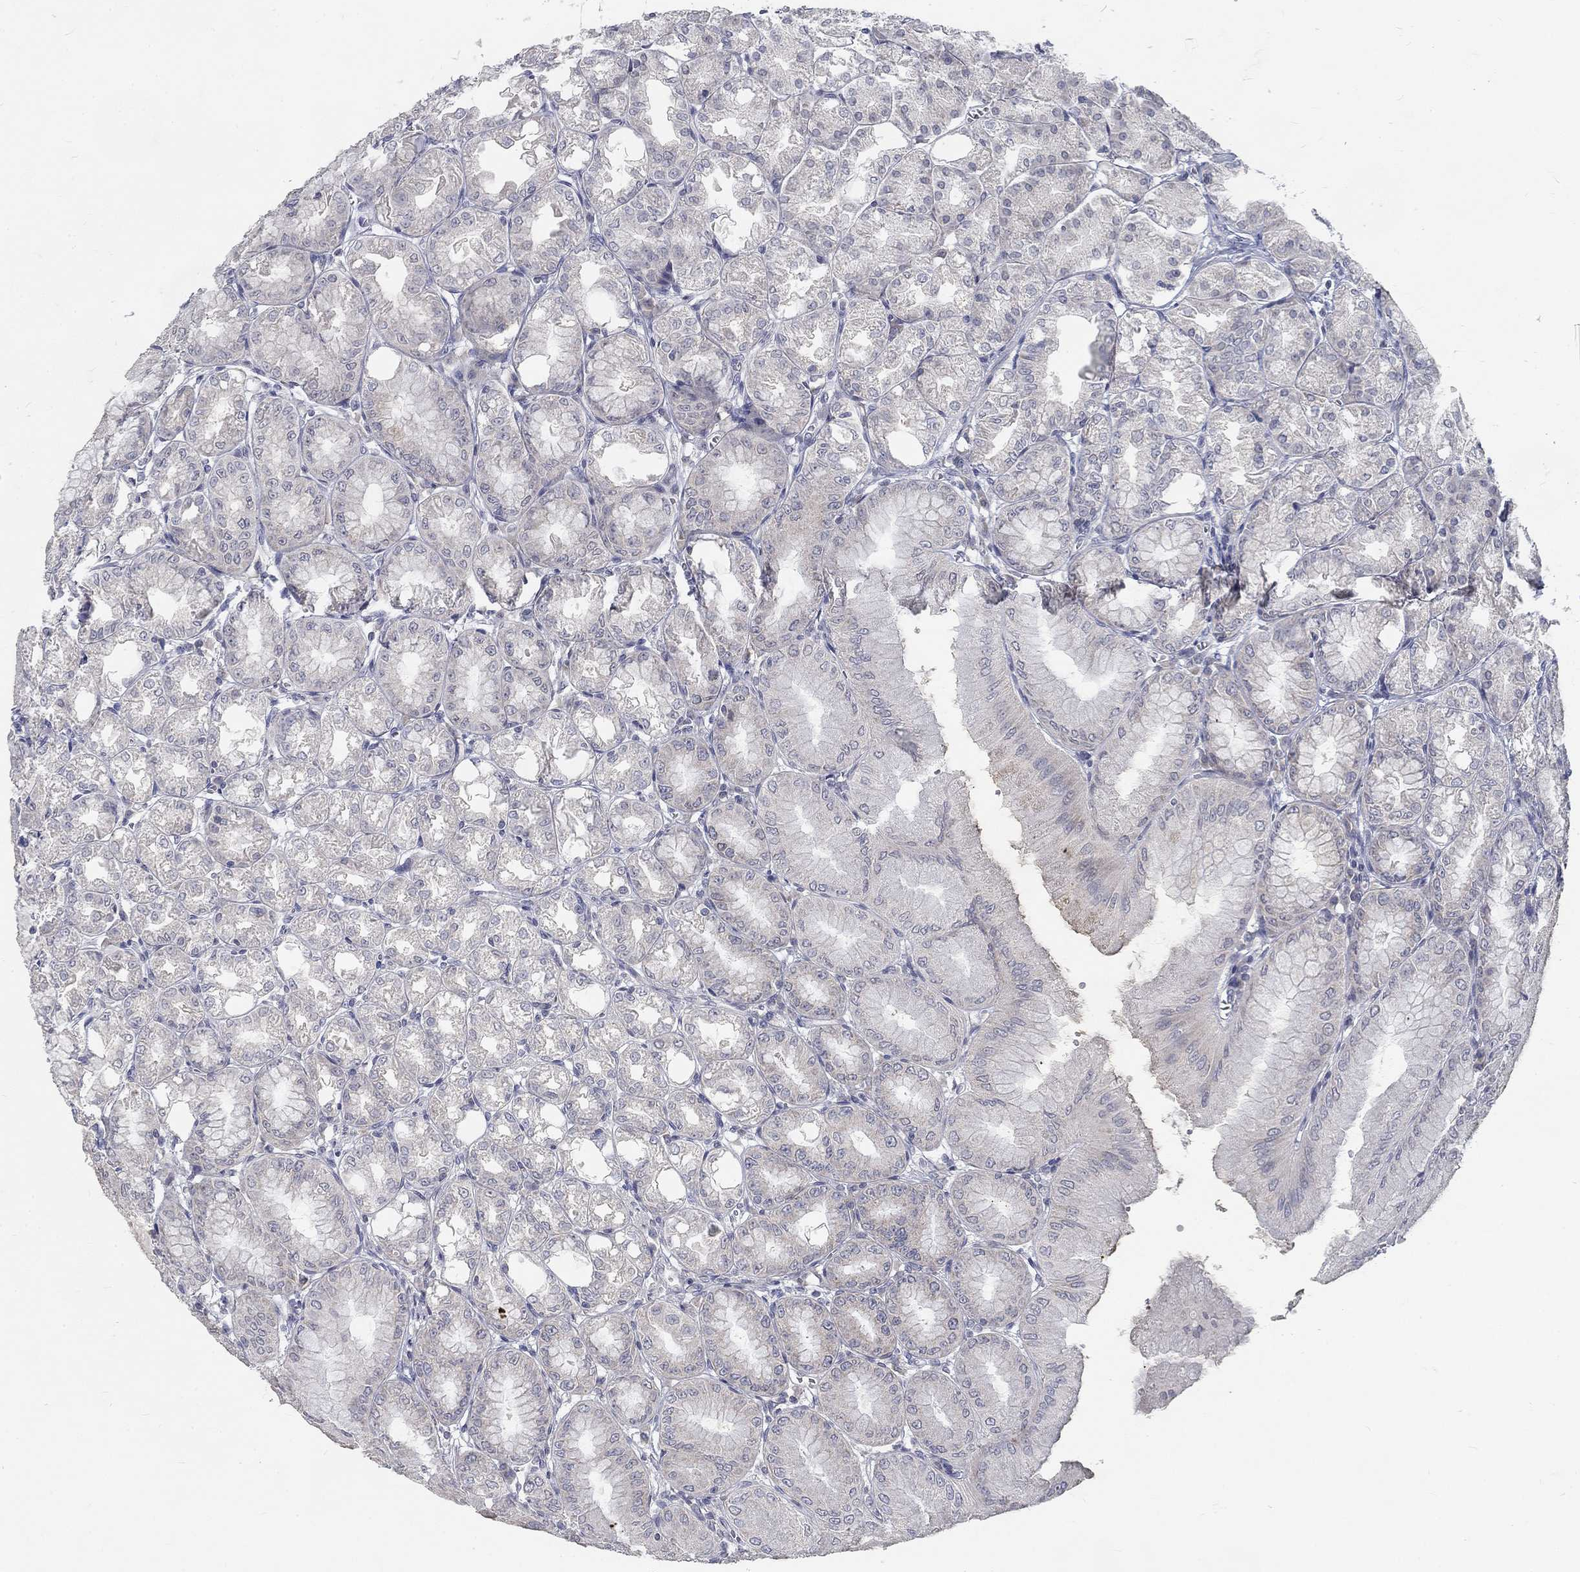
{"staining": {"intensity": "weak", "quantity": "<25%", "location": "cytoplasmic/membranous"}, "tissue": "stomach", "cell_type": "Glandular cells", "image_type": "normal", "snomed": [{"axis": "morphology", "description": "Normal tissue, NOS"}, {"axis": "topography", "description": "Stomach, lower"}], "caption": "Immunohistochemistry (IHC) photomicrograph of unremarkable stomach: human stomach stained with DAB demonstrates no significant protein staining in glandular cells. (Immunohistochemistry, brightfield microscopy, high magnification).", "gene": "ATP1A3", "patient": {"sex": "male", "age": 71}}